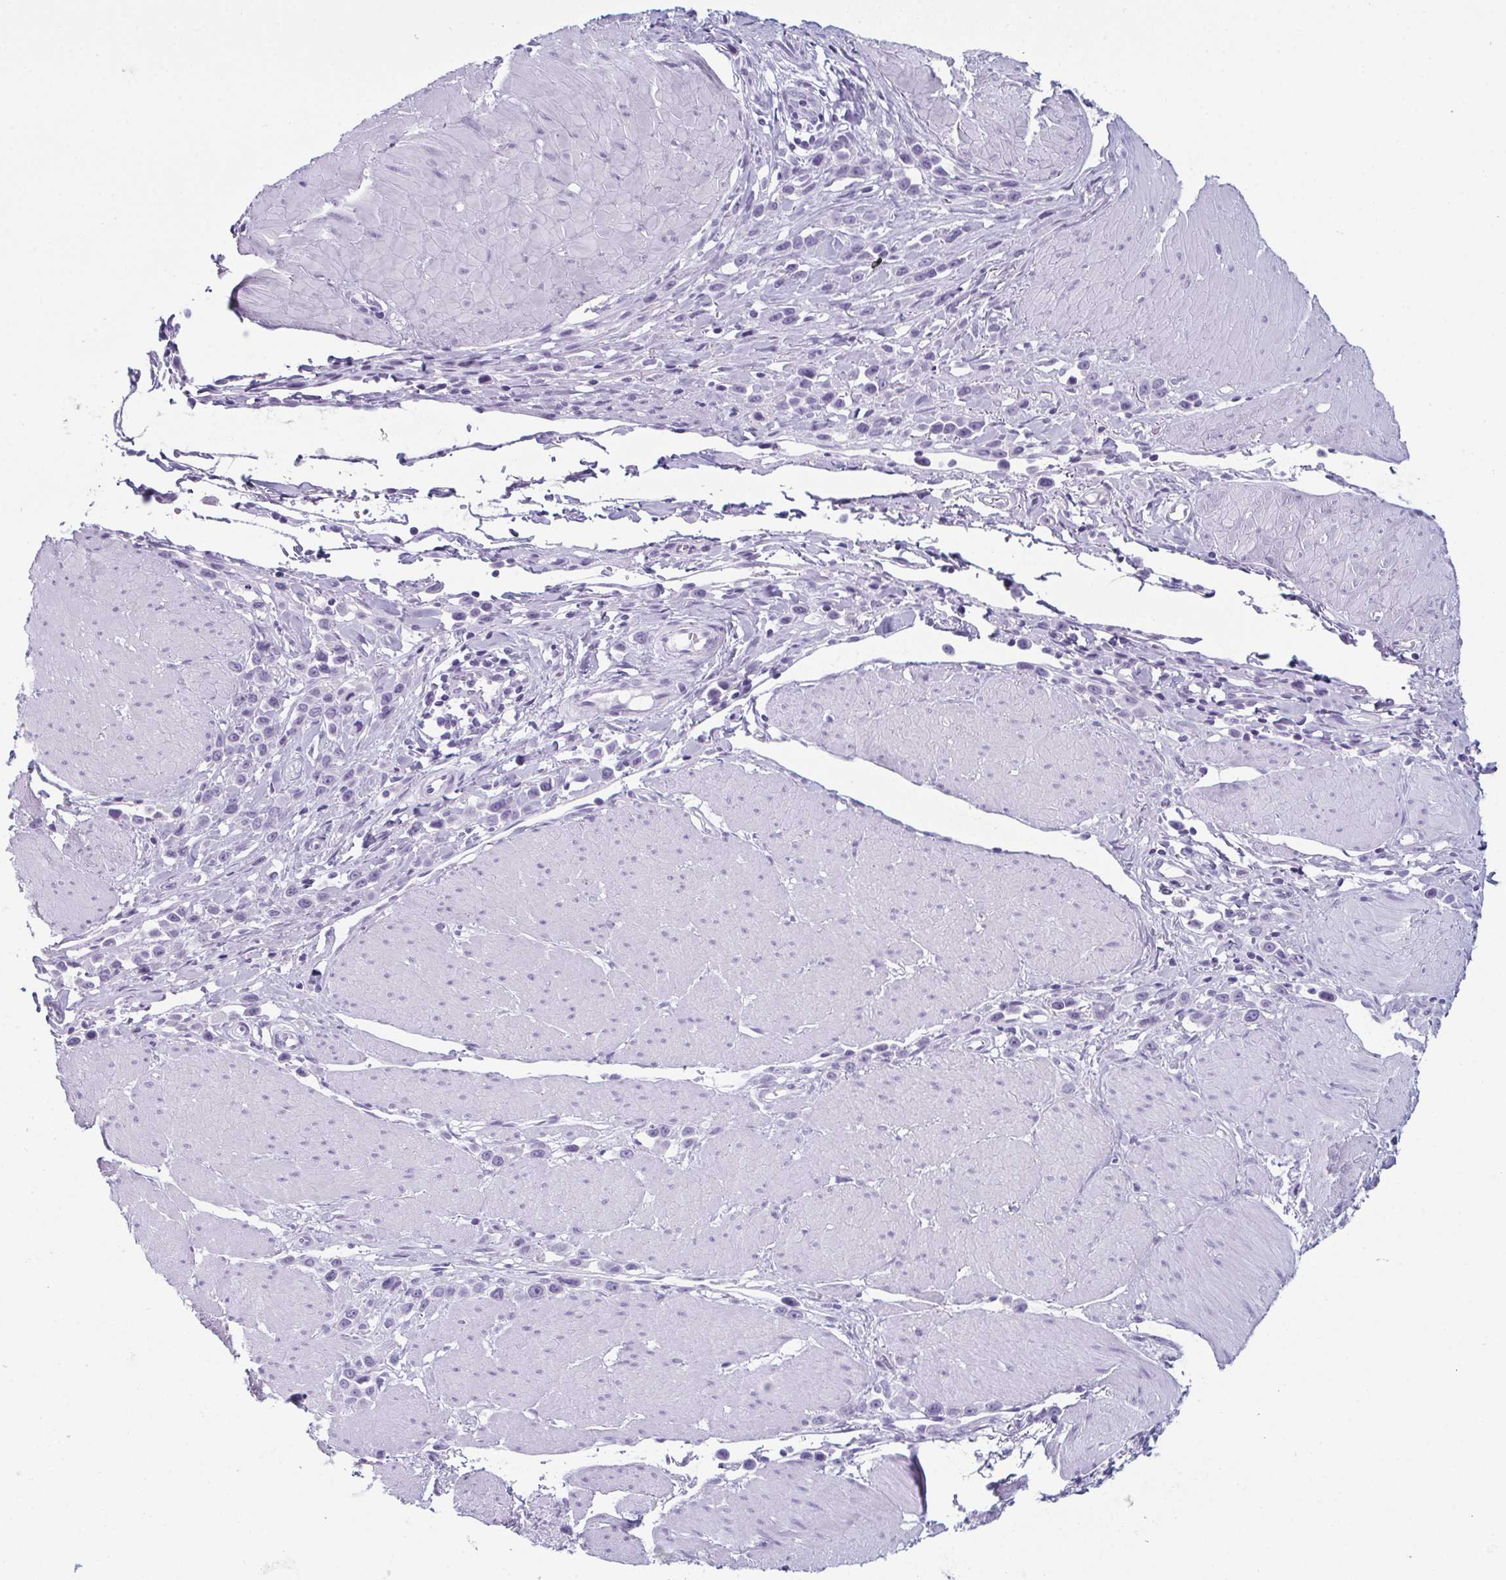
{"staining": {"intensity": "negative", "quantity": "none", "location": "none"}, "tissue": "stomach cancer", "cell_type": "Tumor cells", "image_type": "cancer", "snomed": [{"axis": "morphology", "description": "Adenocarcinoma, NOS"}, {"axis": "topography", "description": "Stomach"}], "caption": "Stomach adenocarcinoma stained for a protein using immunohistochemistry (IHC) displays no staining tumor cells.", "gene": "ENKUR", "patient": {"sex": "male", "age": 47}}